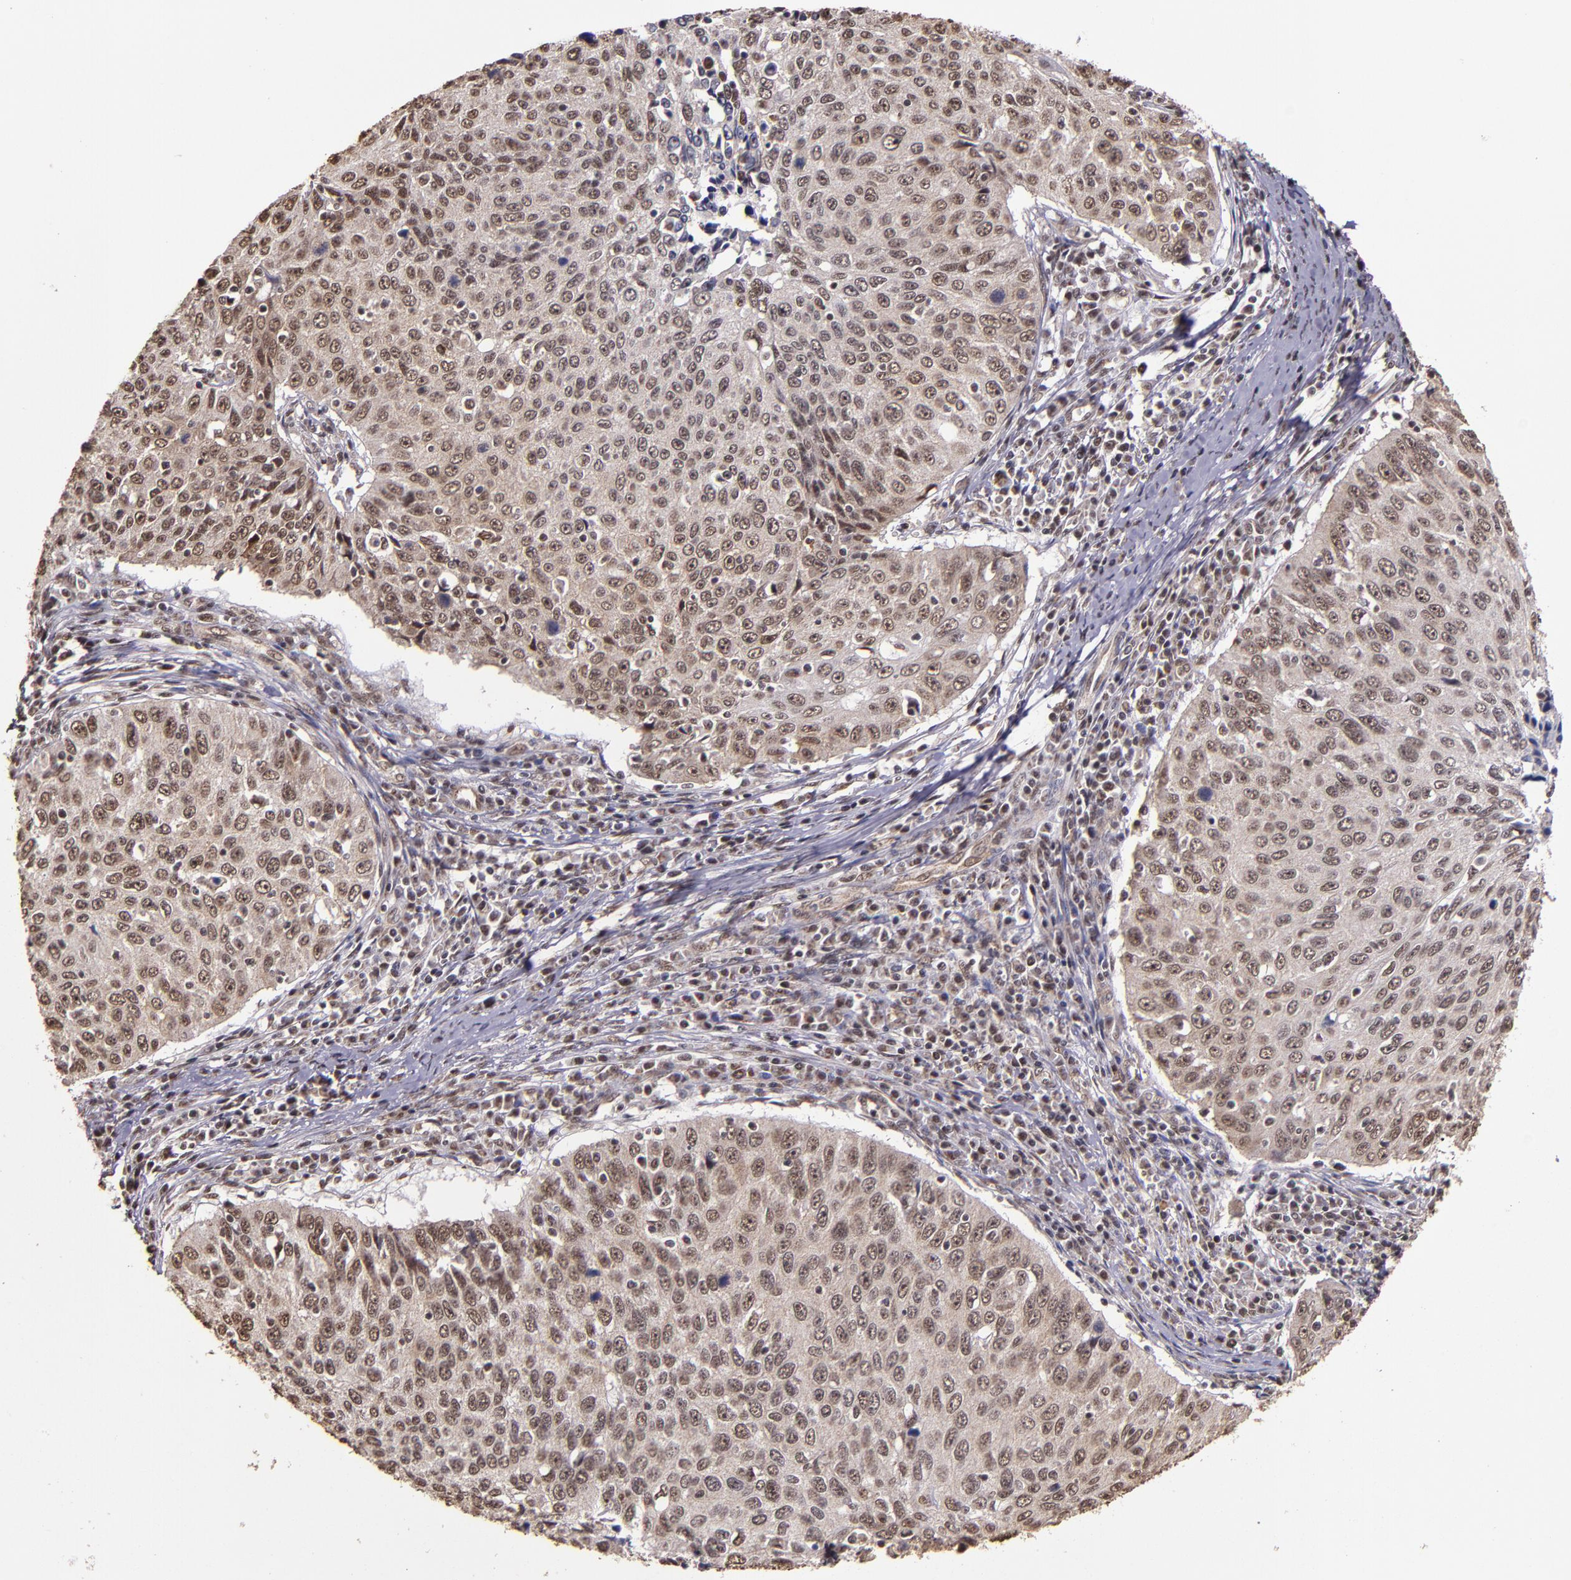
{"staining": {"intensity": "moderate", "quantity": ">75%", "location": "cytoplasmic/membranous,nuclear"}, "tissue": "cervical cancer", "cell_type": "Tumor cells", "image_type": "cancer", "snomed": [{"axis": "morphology", "description": "Squamous cell carcinoma, NOS"}, {"axis": "topography", "description": "Cervix"}], "caption": "DAB (3,3'-diaminobenzidine) immunohistochemical staining of human cervical squamous cell carcinoma displays moderate cytoplasmic/membranous and nuclear protein positivity in approximately >75% of tumor cells.", "gene": "CECR2", "patient": {"sex": "female", "age": 53}}